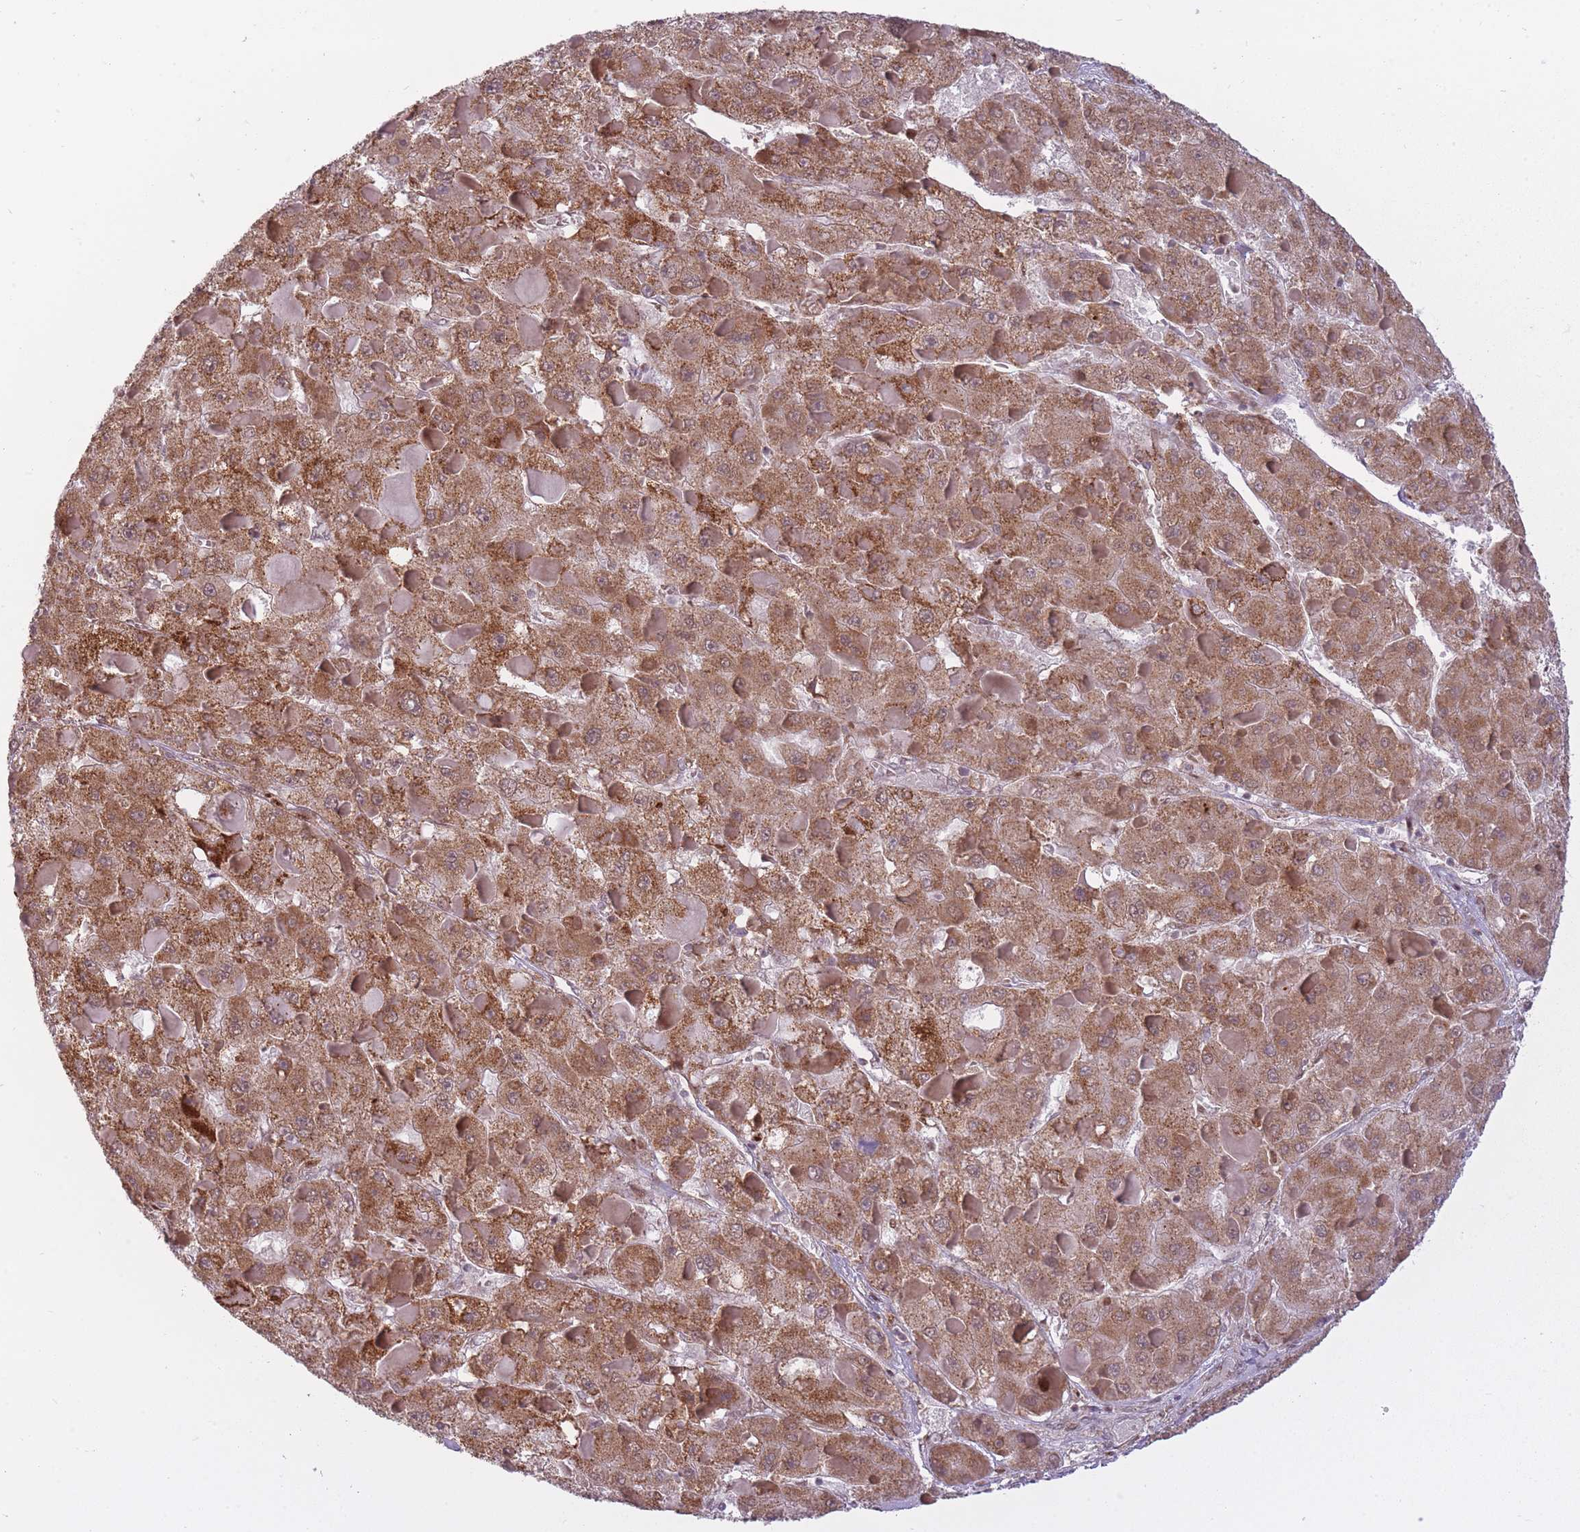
{"staining": {"intensity": "moderate", "quantity": ">75%", "location": "cytoplasmic/membranous"}, "tissue": "liver cancer", "cell_type": "Tumor cells", "image_type": "cancer", "snomed": [{"axis": "morphology", "description": "Carcinoma, Hepatocellular, NOS"}, {"axis": "topography", "description": "Liver"}], "caption": "Immunohistochemistry (DAB) staining of liver cancer (hepatocellular carcinoma) shows moderate cytoplasmic/membranous protein positivity in approximately >75% of tumor cells.", "gene": "LGALS9", "patient": {"sex": "female", "age": 73}}